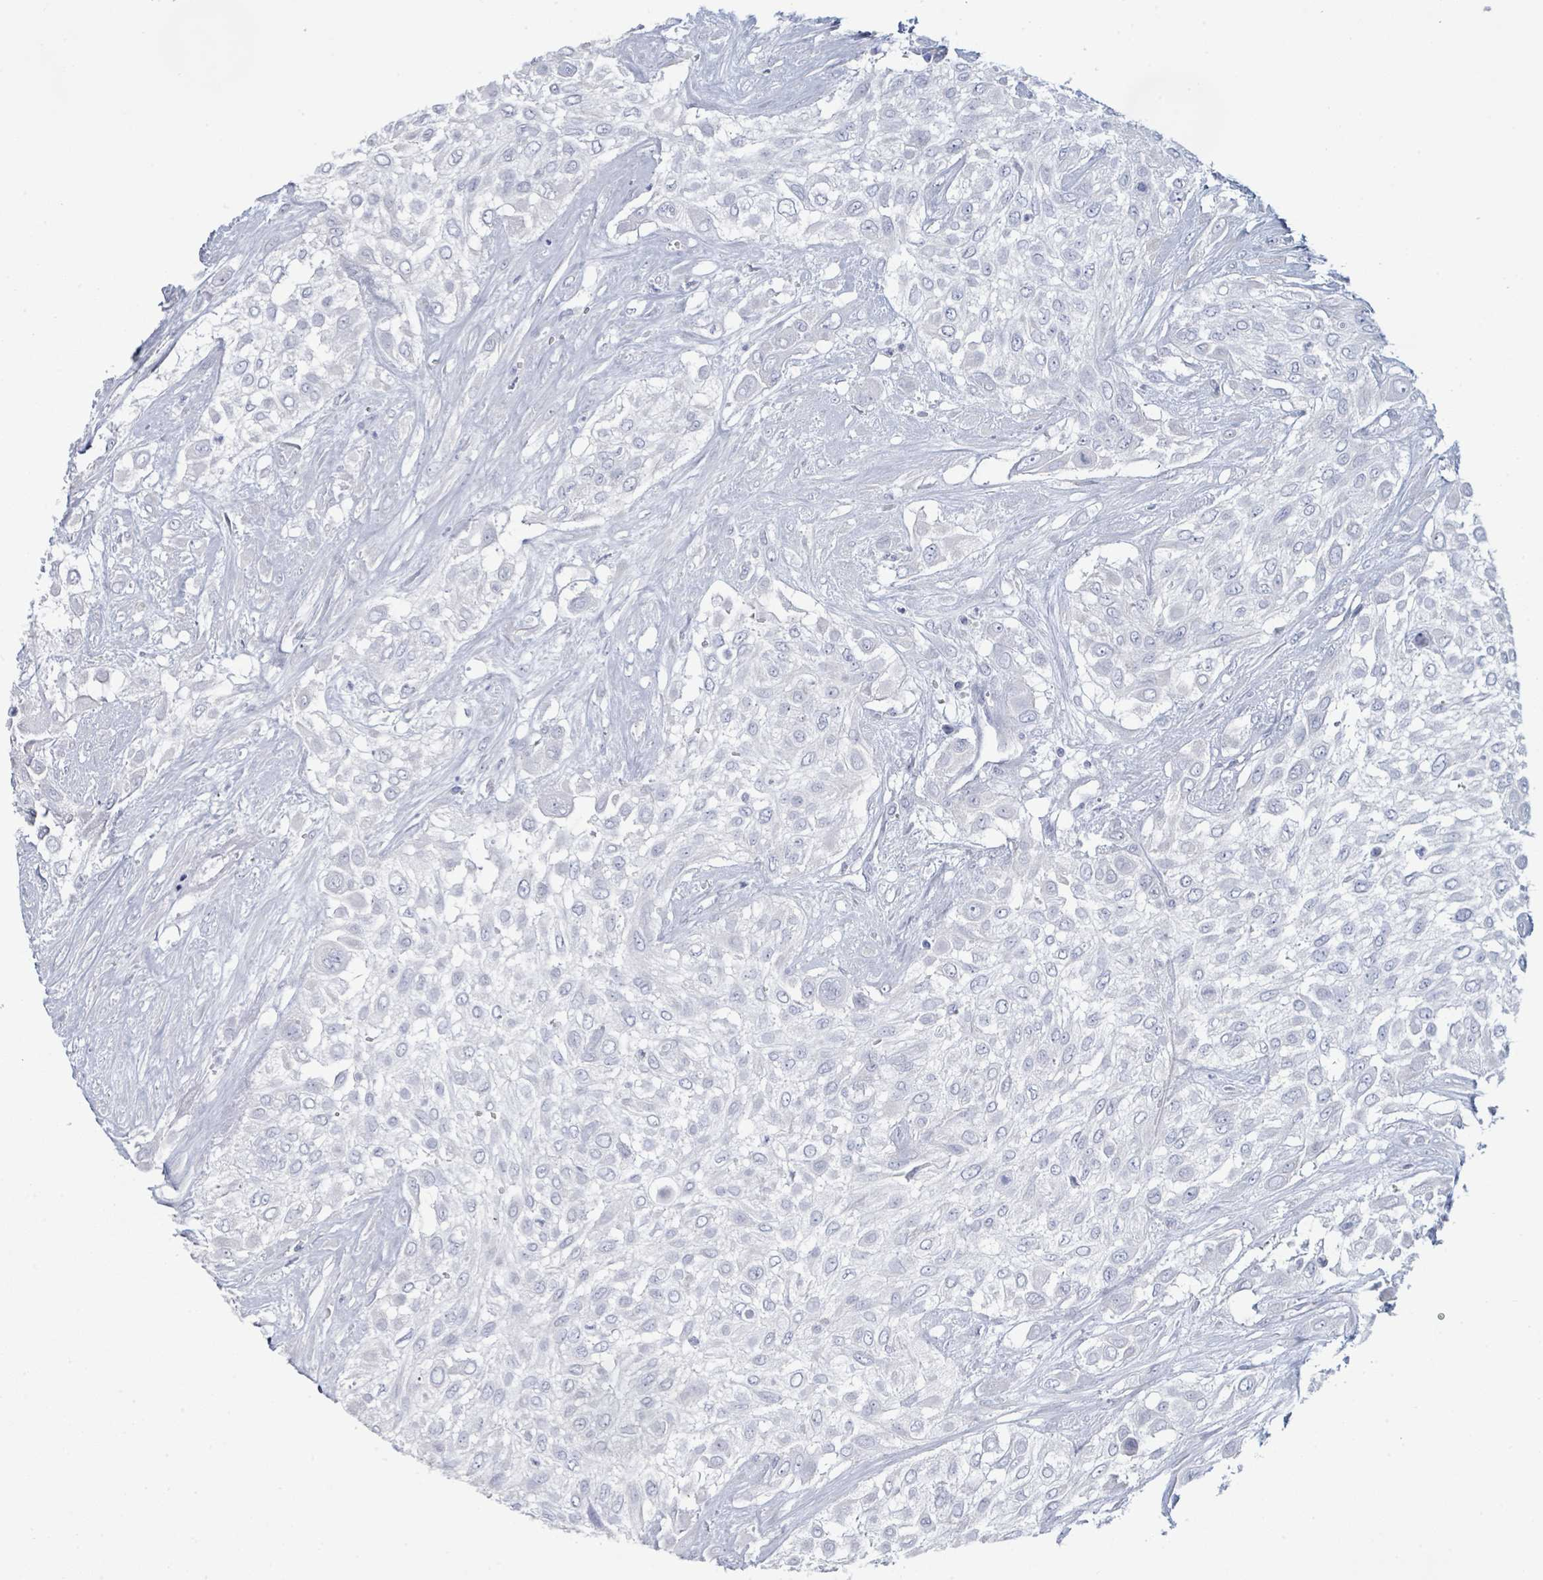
{"staining": {"intensity": "negative", "quantity": "none", "location": "none"}, "tissue": "urothelial cancer", "cell_type": "Tumor cells", "image_type": "cancer", "snomed": [{"axis": "morphology", "description": "Urothelial carcinoma, High grade"}, {"axis": "topography", "description": "Urinary bladder"}], "caption": "This photomicrograph is of urothelial cancer stained with immunohistochemistry to label a protein in brown with the nuclei are counter-stained blue. There is no positivity in tumor cells.", "gene": "PGA3", "patient": {"sex": "male", "age": 57}}